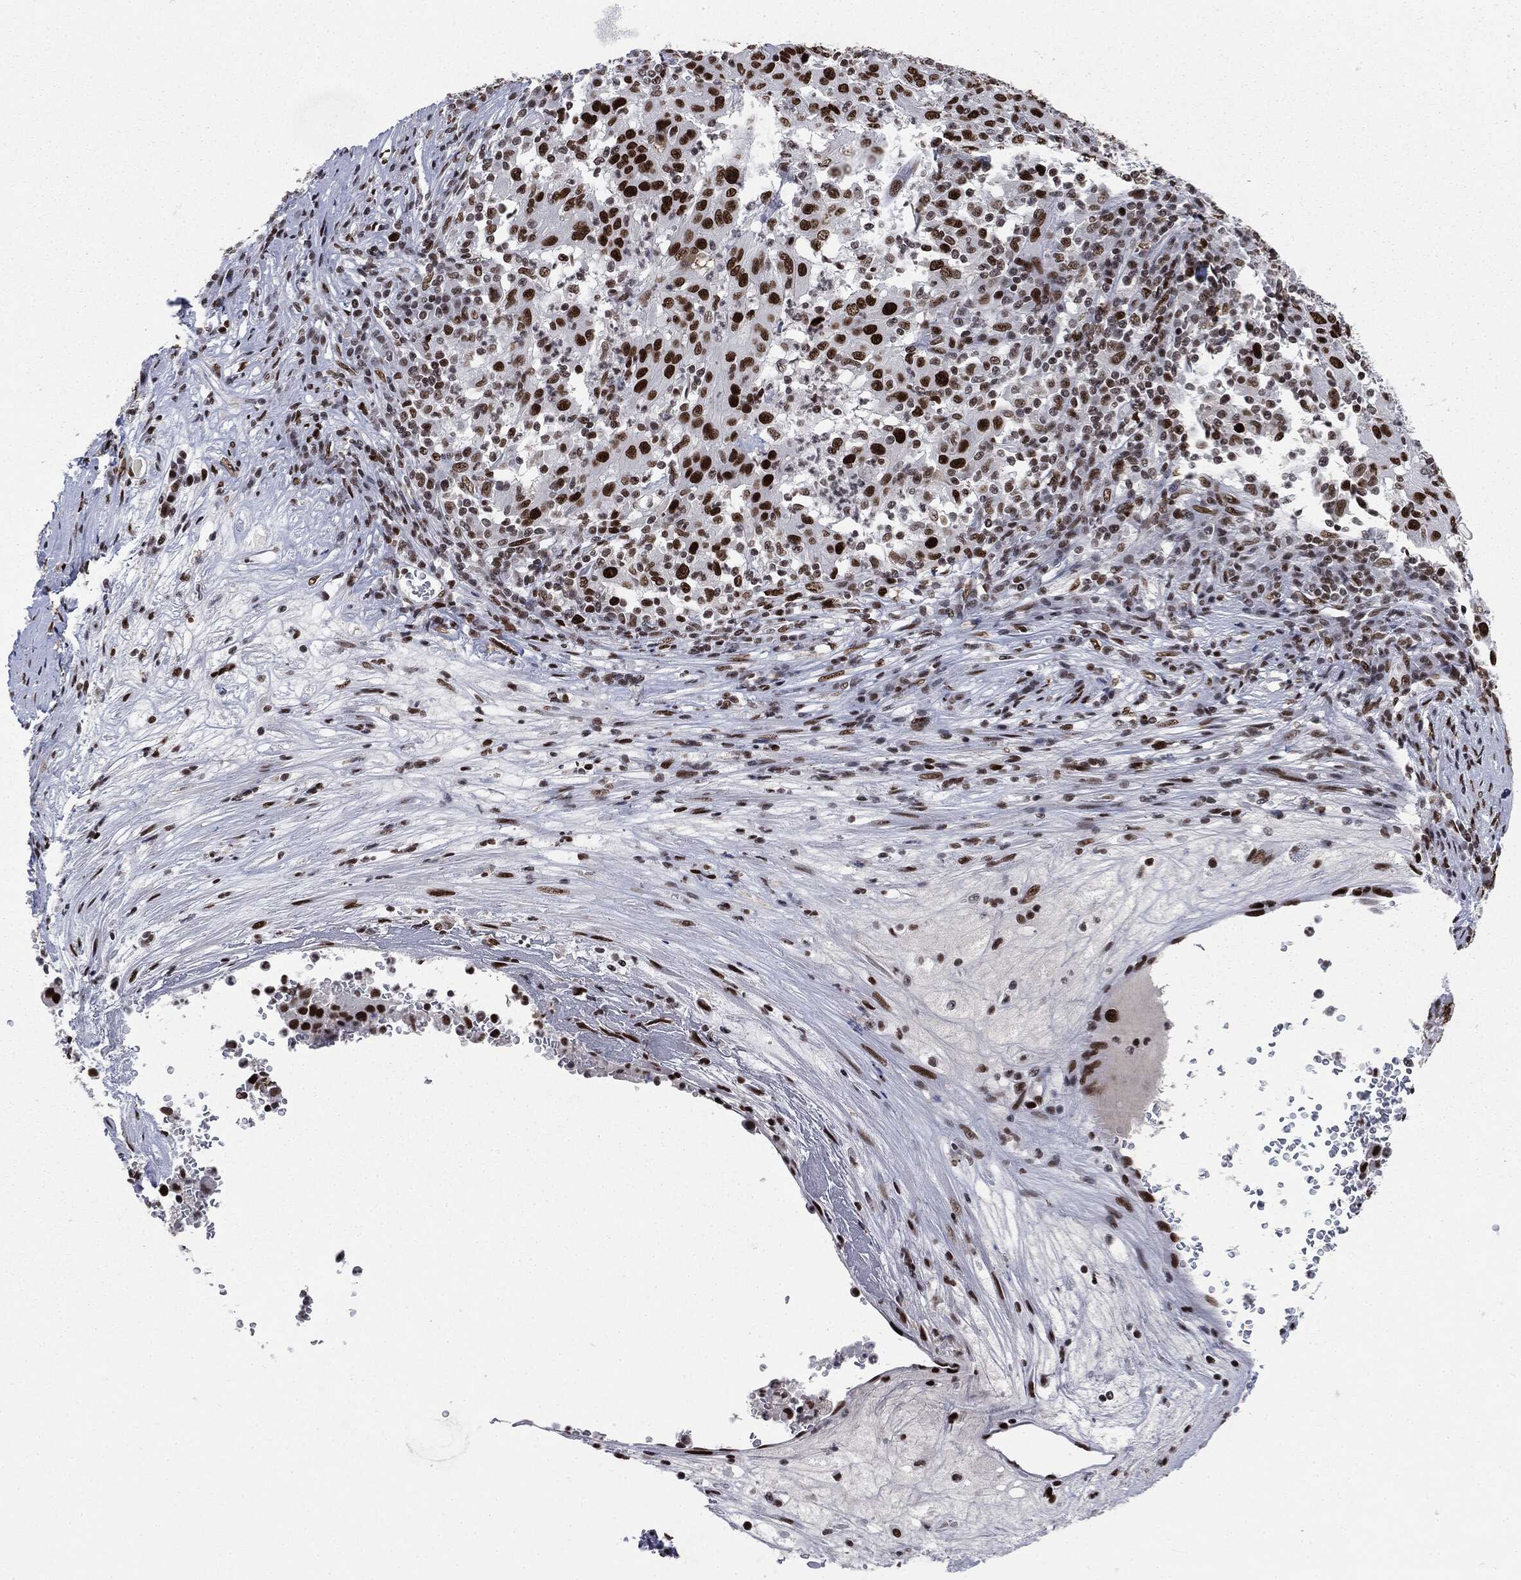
{"staining": {"intensity": "strong", "quantity": ">75%", "location": "nuclear"}, "tissue": "pancreatic cancer", "cell_type": "Tumor cells", "image_type": "cancer", "snomed": [{"axis": "morphology", "description": "Adenocarcinoma, NOS"}, {"axis": "topography", "description": "Pancreas"}], "caption": "Pancreatic cancer (adenocarcinoma) stained for a protein (brown) shows strong nuclear positive staining in about >75% of tumor cells.", "gene": "MSH2", "patient": {"sex": "male", "age": 63}}